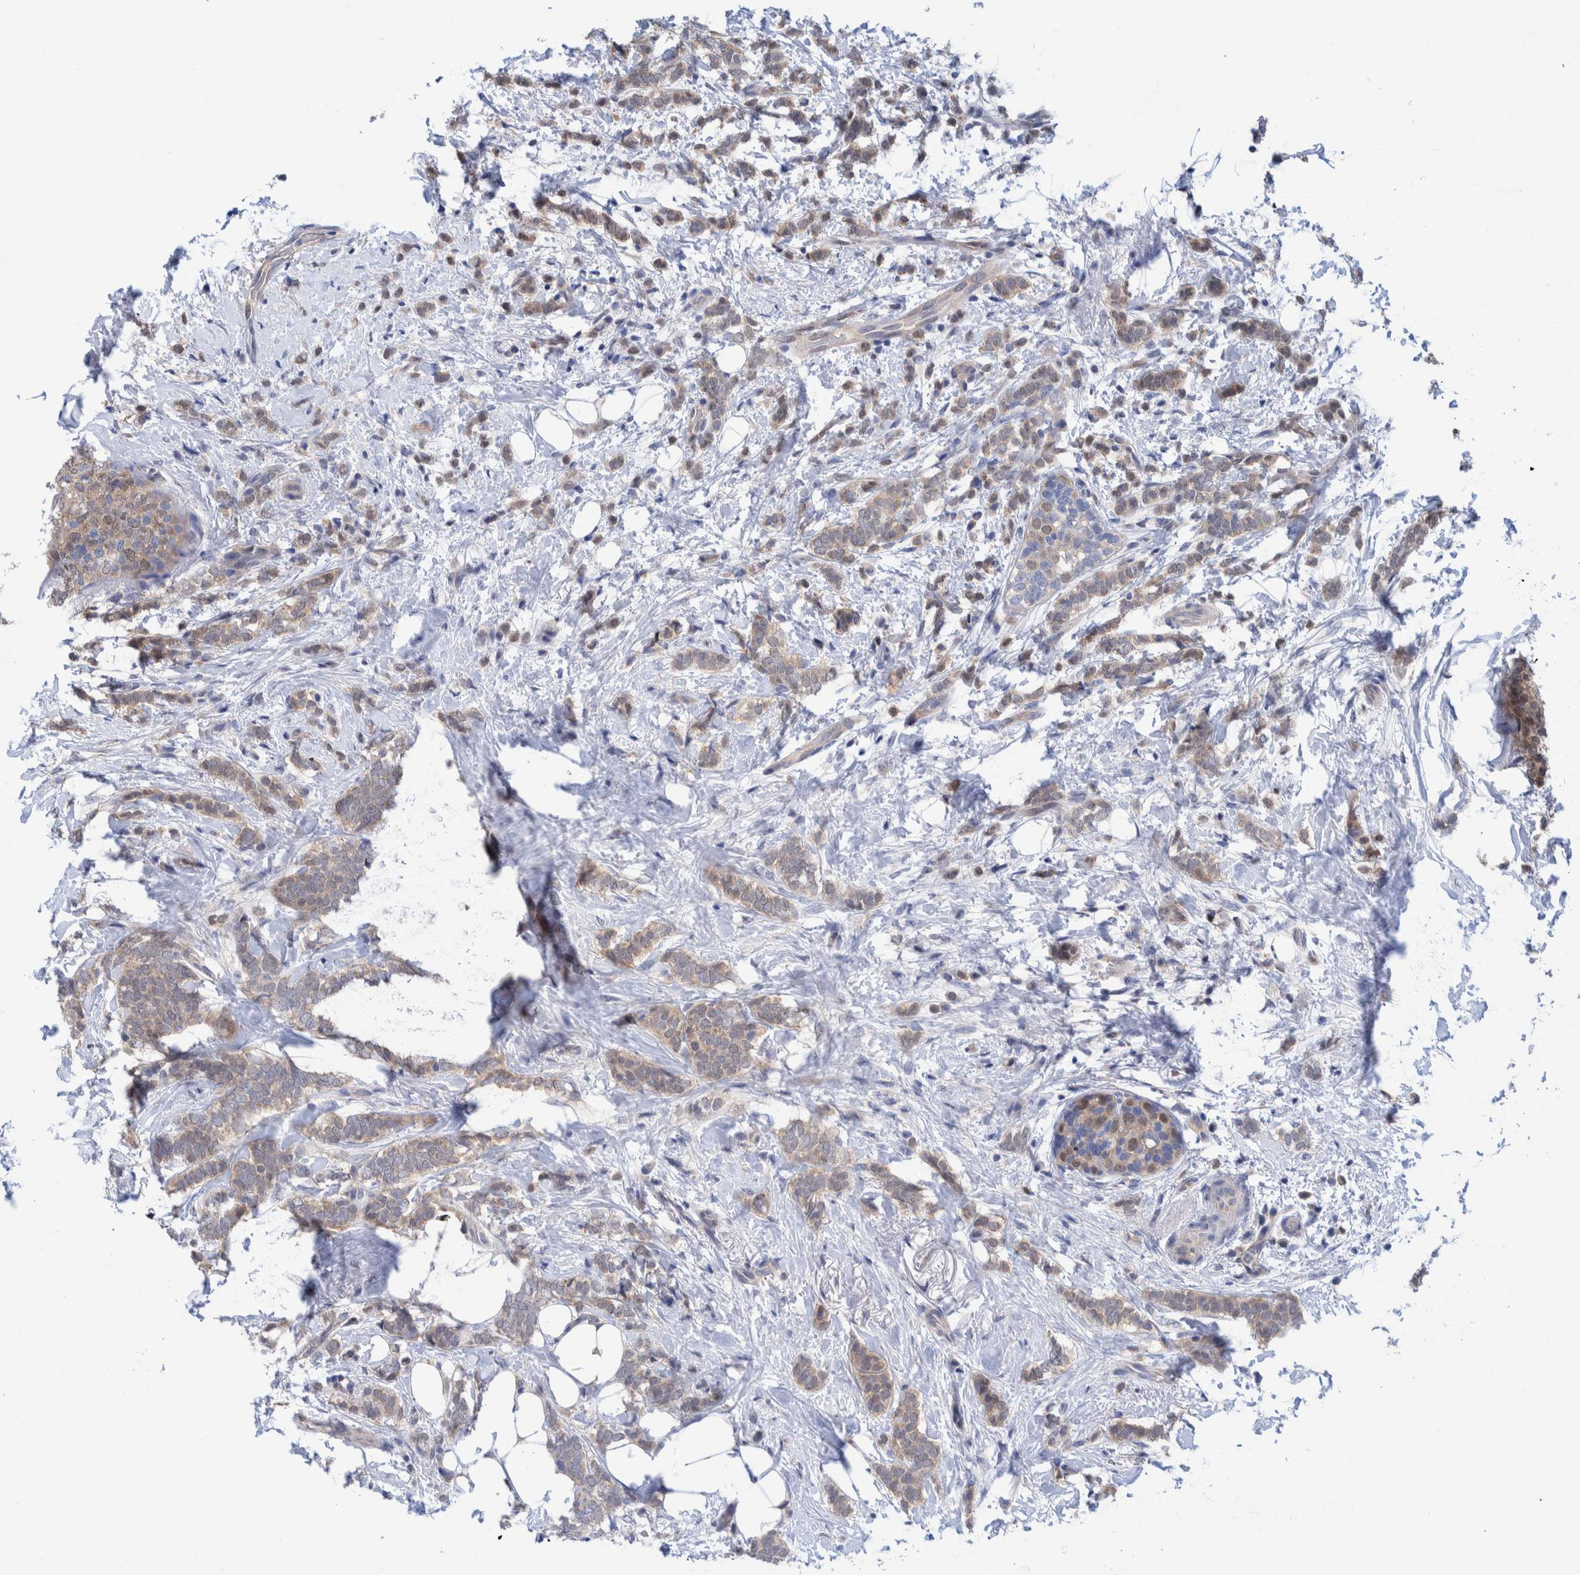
{"staining": {"intensity": "weak", "quantity": ">75%", "location": "cytoplasmic/membranous"}, "tissue": "breast cancer", "cell_type": "Tumor cells", "image_type": "cancer", "snomed": [{"axis": "morphology", "description": "Lobular carcinoma"}, {"axis": "topography", "description": "Breast"}], "caption": "Breast cancer (lobular carcinoma) stained for a protein (brown) displays weak cytoplasmic/membranous positive staining in approximately >75% of tumor cells.", "gene": "PFAS", "patient": {"sex": "female", "age": 50}}